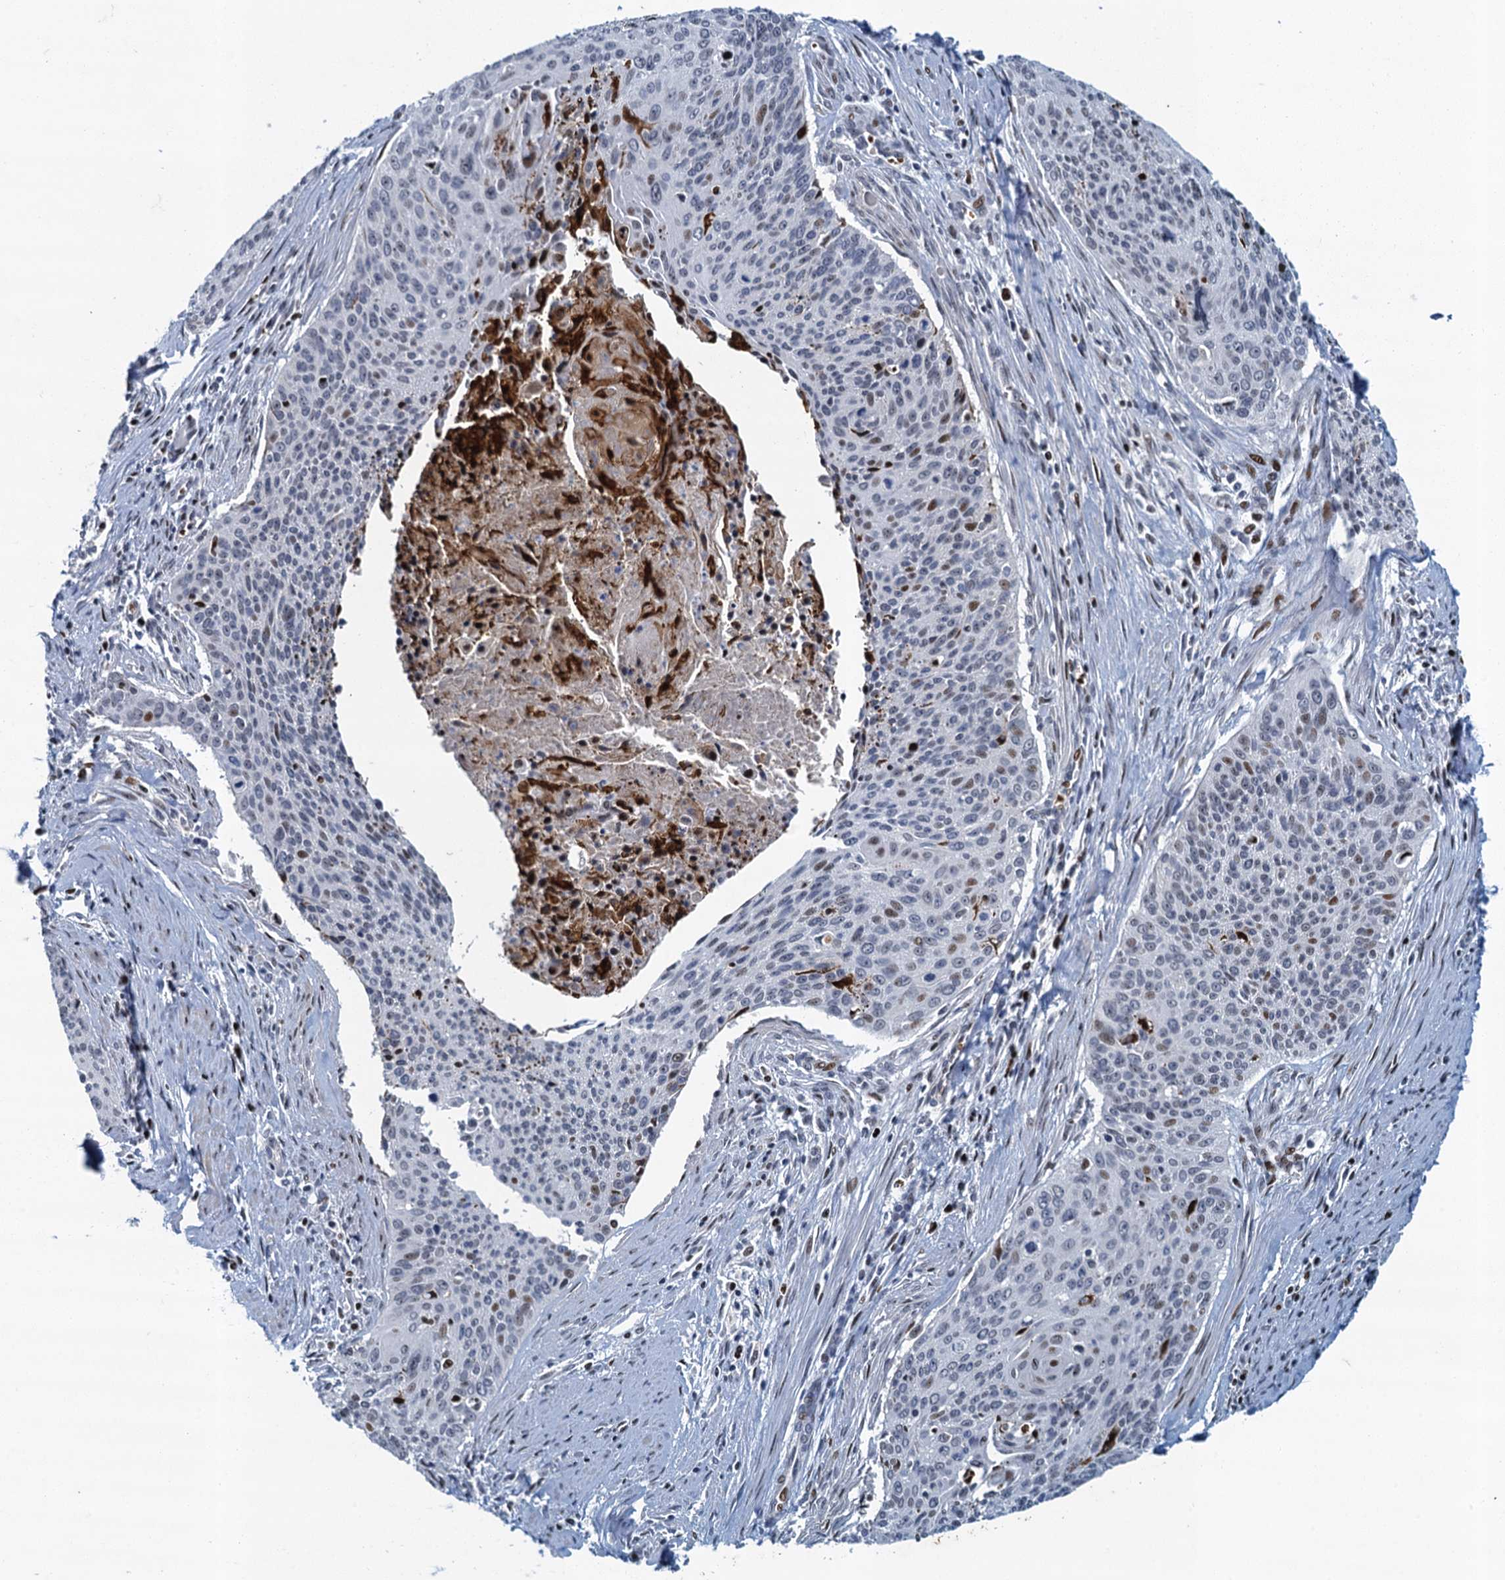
{"staining": {"intensity": "moderate", "quantity": "<25%", "location": "nuclear"}, "tissue": "cervical cancer", "cell_type": "Tumor cells", "image_type": "cancer", "snomed": [{"axis": "morphology", "description": "Squamous cell carcinoma, NOS"}, {"axis": "topography", "description": "Cervix"}], "caption": "A histopathology image of cervical cancer stained for a protein exhibits moderate nuclear brown staining in tumor cells.", "gene": "ANKRD13D", "patient": {"sex": "female", "age": 55}}